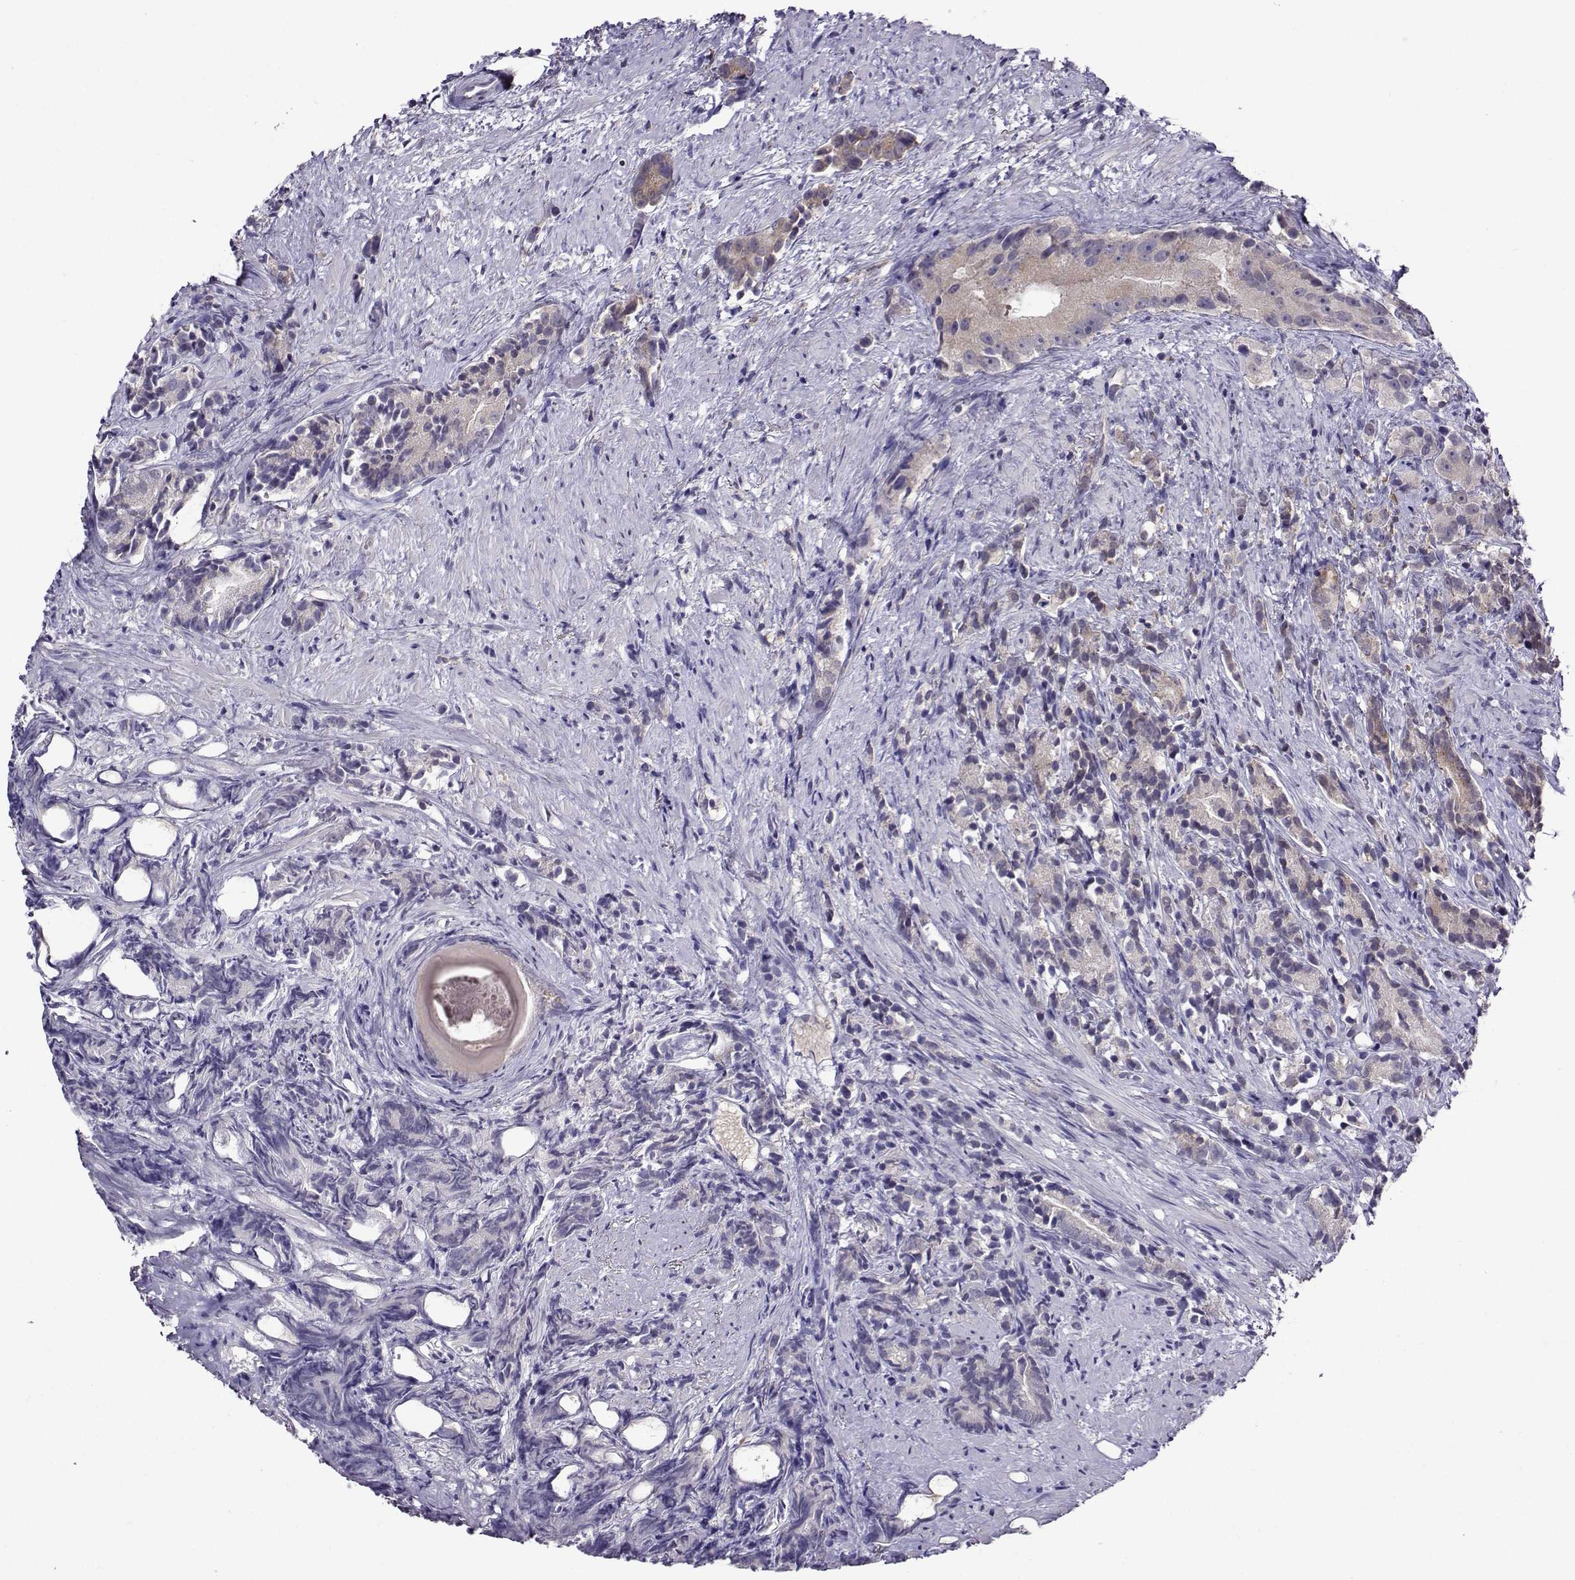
{"staining": {"intensity": "weak", "quantity": ">75%", "location": "cytoplasmic/membranous"}, "tissue": "prostate cancer", "cell_type": "Tumor cells", "image_type": "cancer", "snomed": [{"axis": "morphology", "description": "Adenocarcinoma, High grade"}, {"axis": "topography", "description": "Prostate"}], "caption": "Protein expression analysis of human prostate high-grade adenocarcinoma reveals weak cytoplasmic/membranous staining in approximately >75% of tumor cells. The staining was performed using DAB to visualize the protein expression in brown, while the nuclei were stained in blue with hematoxylin (Magnification: 20x).", "gene": "DDX20", "patient": {"sex": "male", "age": 90}}